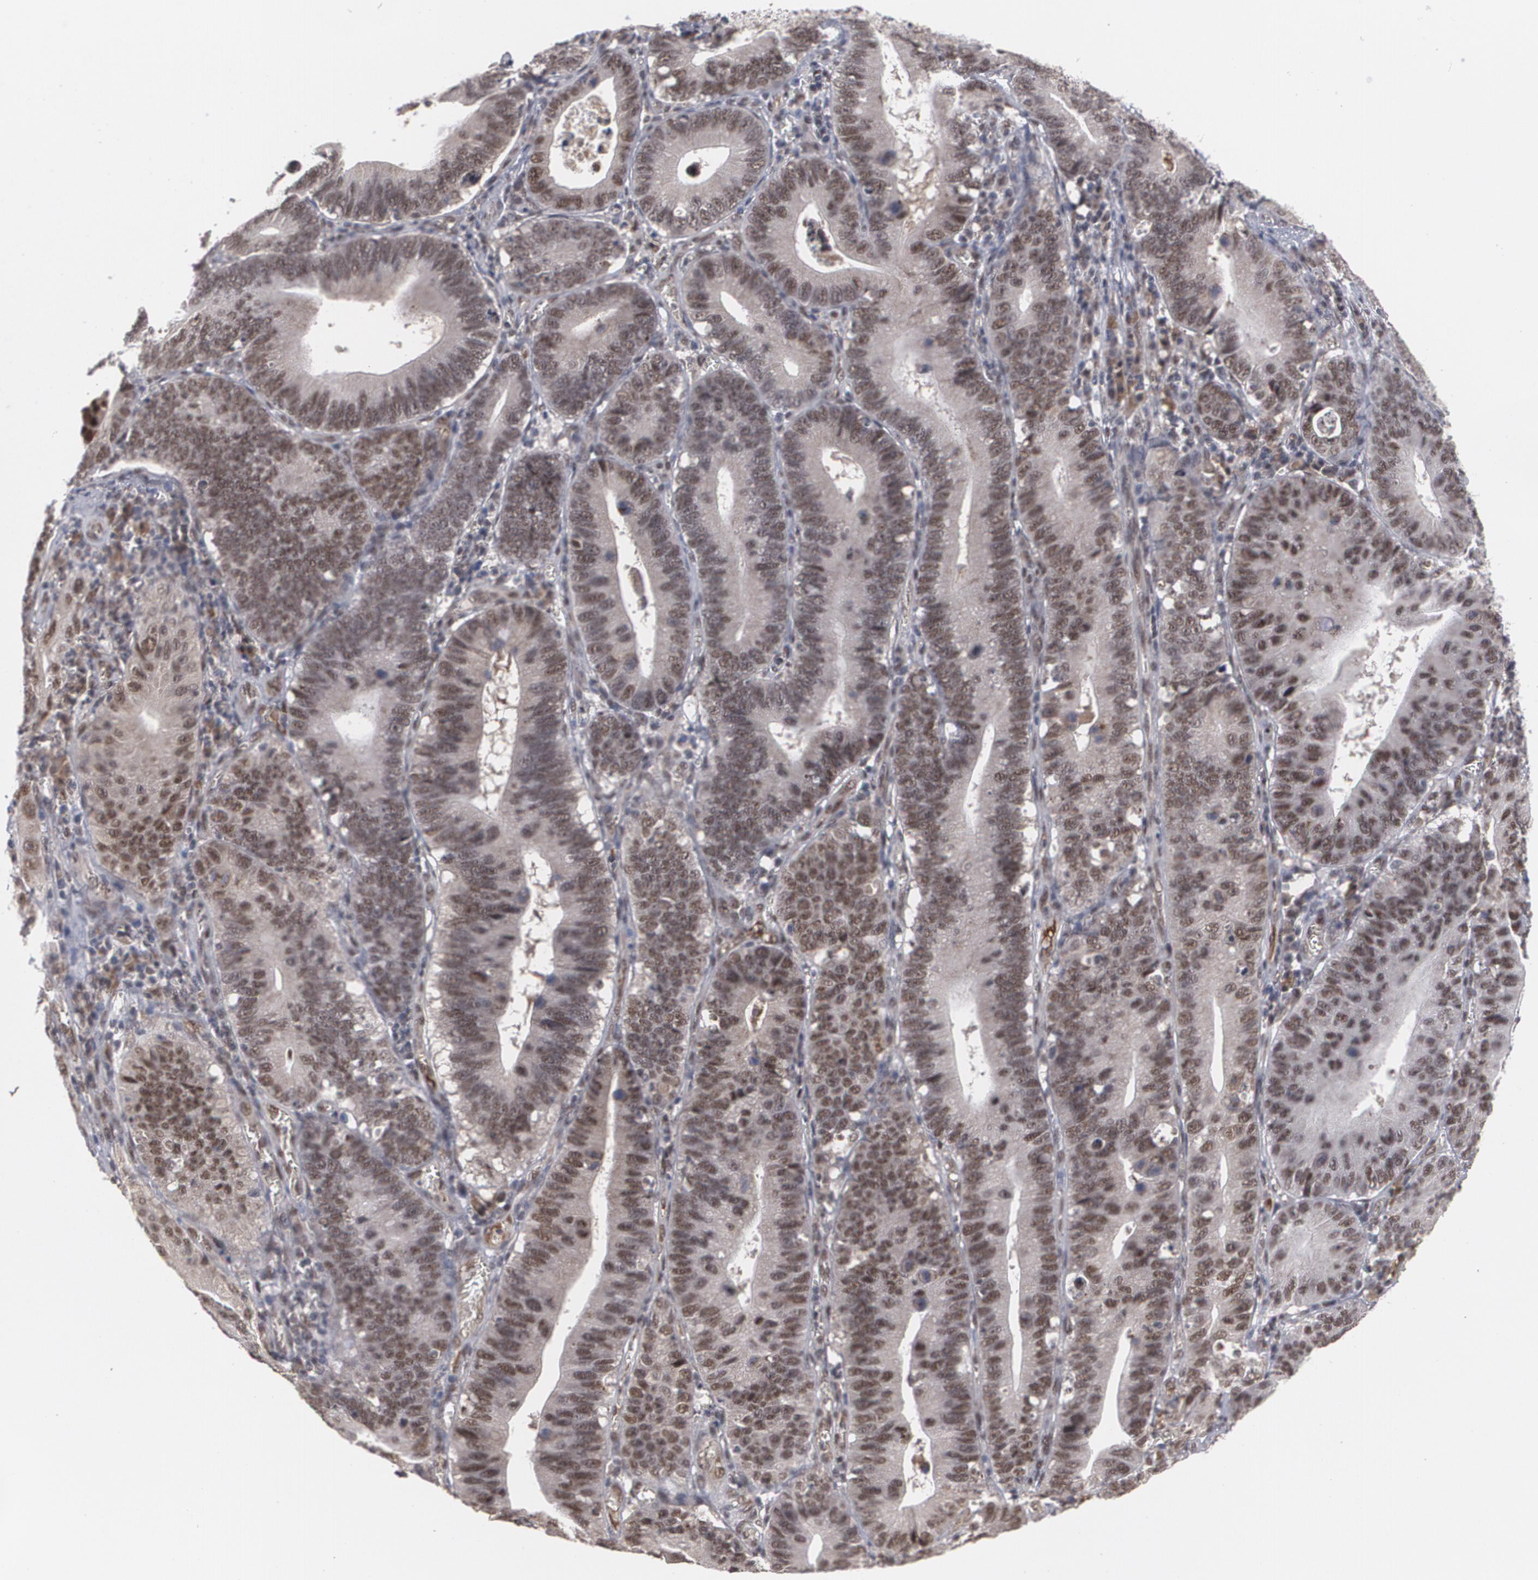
{"staining": {"intensity": "moderate", "quantity": ">75%", "location": "nuclear"}, "tissue": "stomach cancer", "cell_type": "Tumor cells", "image_type": "cancer", "snomed": [{"axis": "morphology", "description": "Adenocarcinoma, NOS"}, {"axis": "topography", "description": "Stomach"}, {"axis": "topography", "description": "Gastric cardia"}], "caption": "Protein staining exhibits moderate nuclear positivity in approximately >75% of tumor cells in stomach adenocarcinoma.", "gene": "INTS6", "patient": {"sex": "male", "age": 59}}